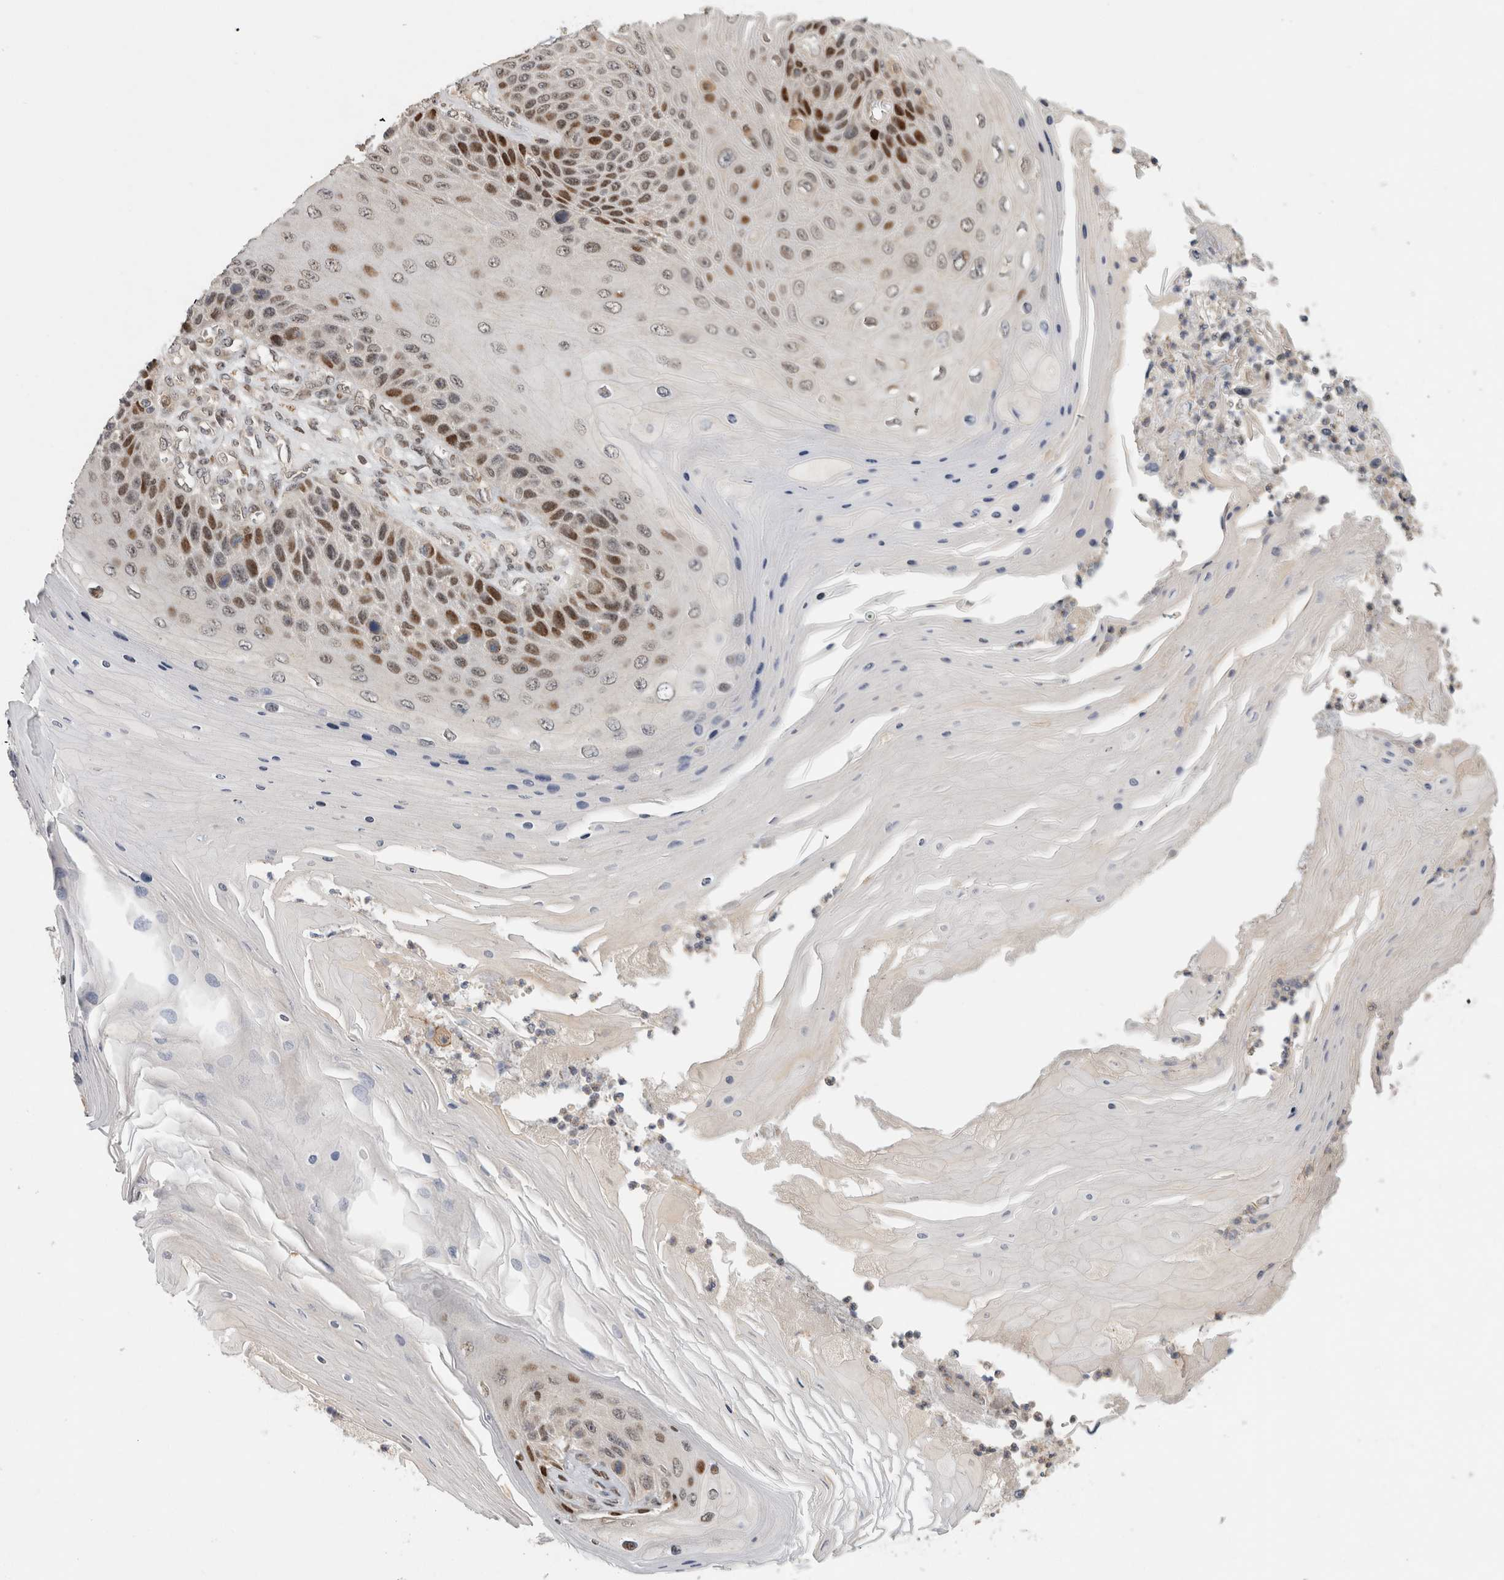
{"staining": {"intensity": "strong", "quantity": "25%-75%", "location": "nuclear"}, "tissue": "skin cancer", "cell_type": "Tumor cells", "image_type": "cancer", "snomed": [{"axis": "morphology", "description": "Squamous cell carcinoma, NOS"}, {"axis": "topography", "description": "Skin"}], "caption": "A brown stain labels strong nuclear positivity of a protein in human skin cancer tumor cells.", "gene": "C8orf58", "patient": {"sex": "female", "age": 88}}